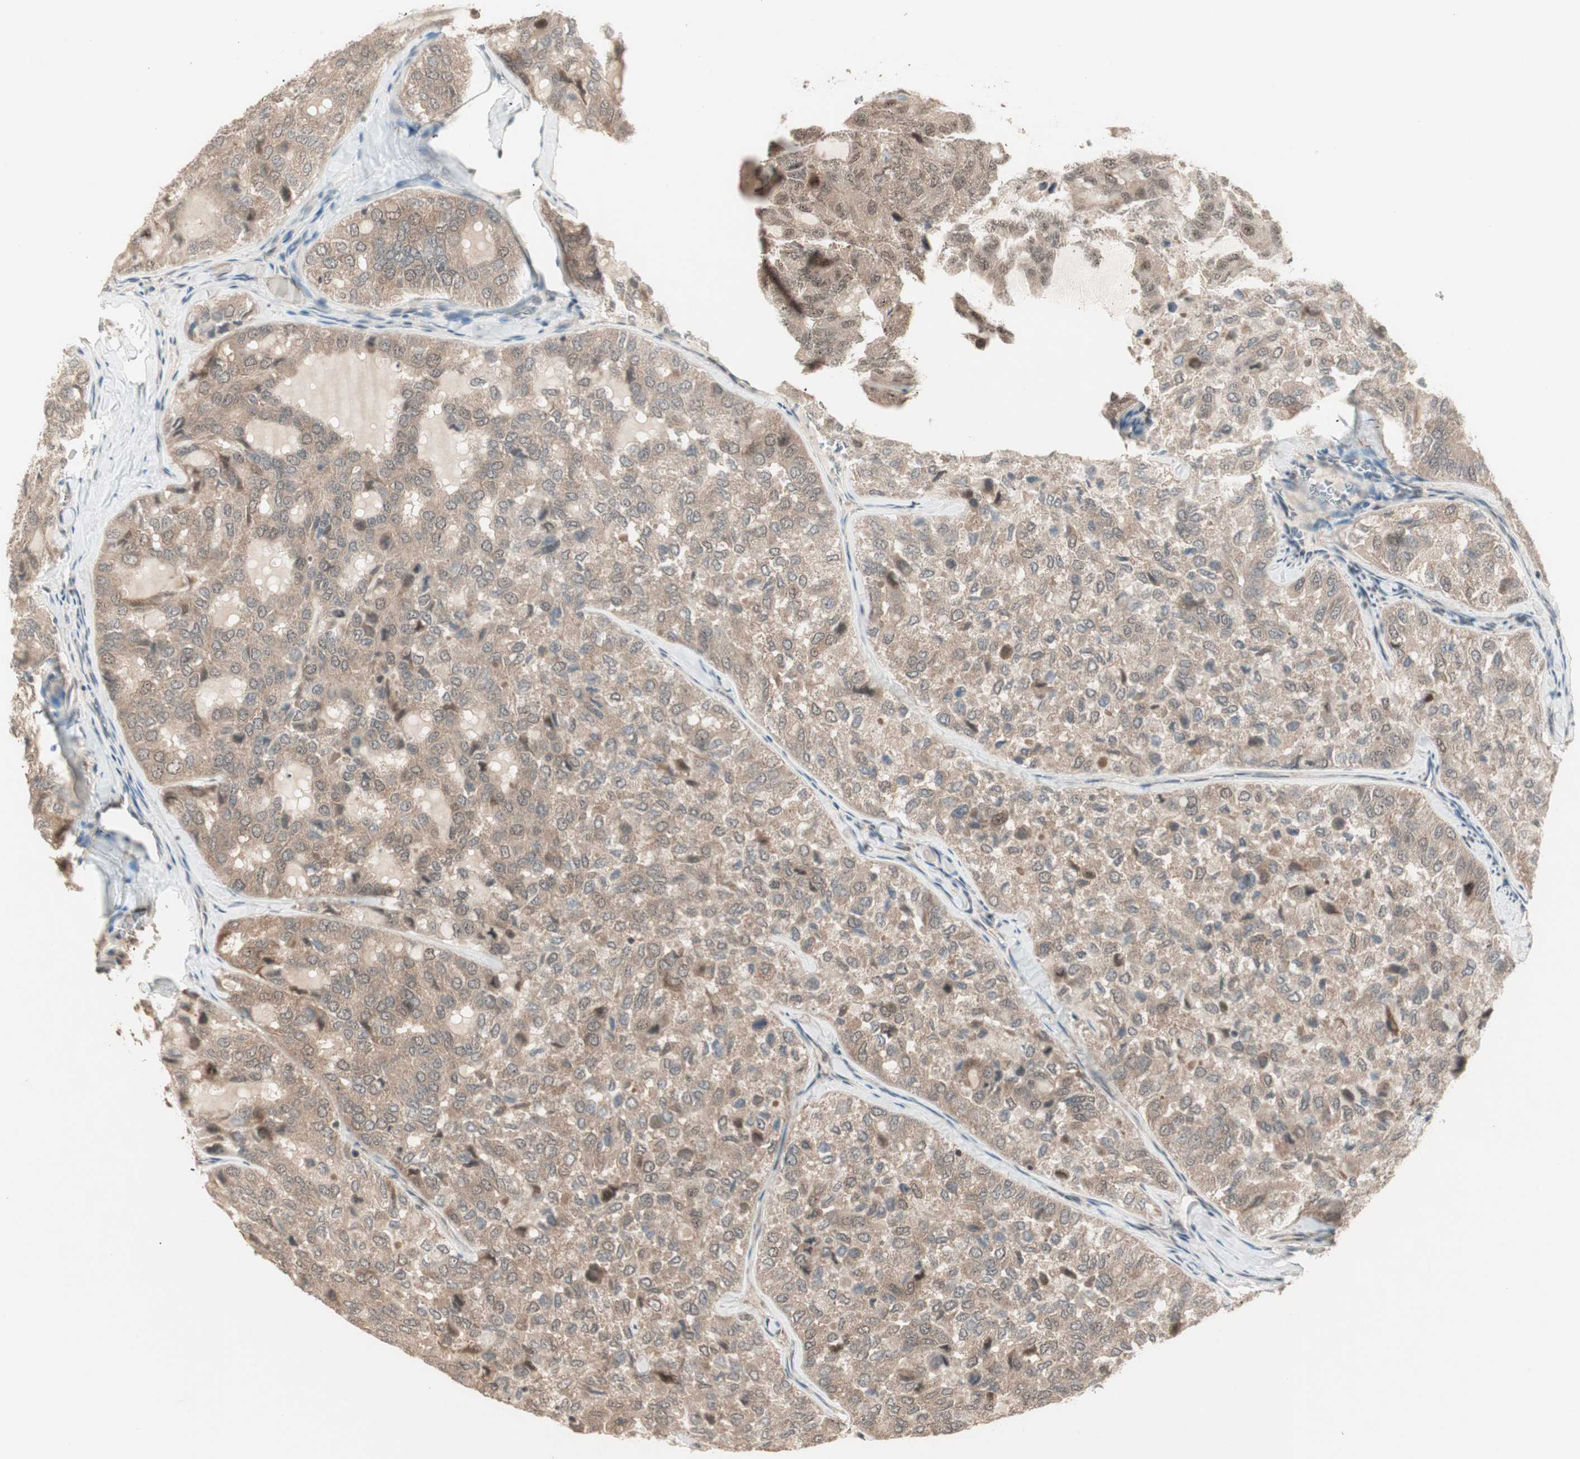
{"staining": {"intensity": "moderate", "quantity": "25%-75%", "location": "cytoplasmic/membranous,nuclear"}, "tissue": "thyroid cancer", "cell_type": "Tumor cells", "image_type": "cancer", "snomed": [{"axis": "morphology", "description": "Follicular adenoma carcinoma, NOS"}, {"axis": "topography", "description": "Thyroid gland"}], "caption": "An immunohistochemistry micrograph of tumor tissue is shown. Protein staining in brown labels moderate cytoplasmic/membranous and nuclear positivity in thyroid cancer within tumor cells. The staining is performed using DAB brown chromogen to label protein expression. The nuclei are counter-stained blue using hematoxylin.", "gene": "ZSCAN31", "patient": {"sex": "male", "age": 75}}